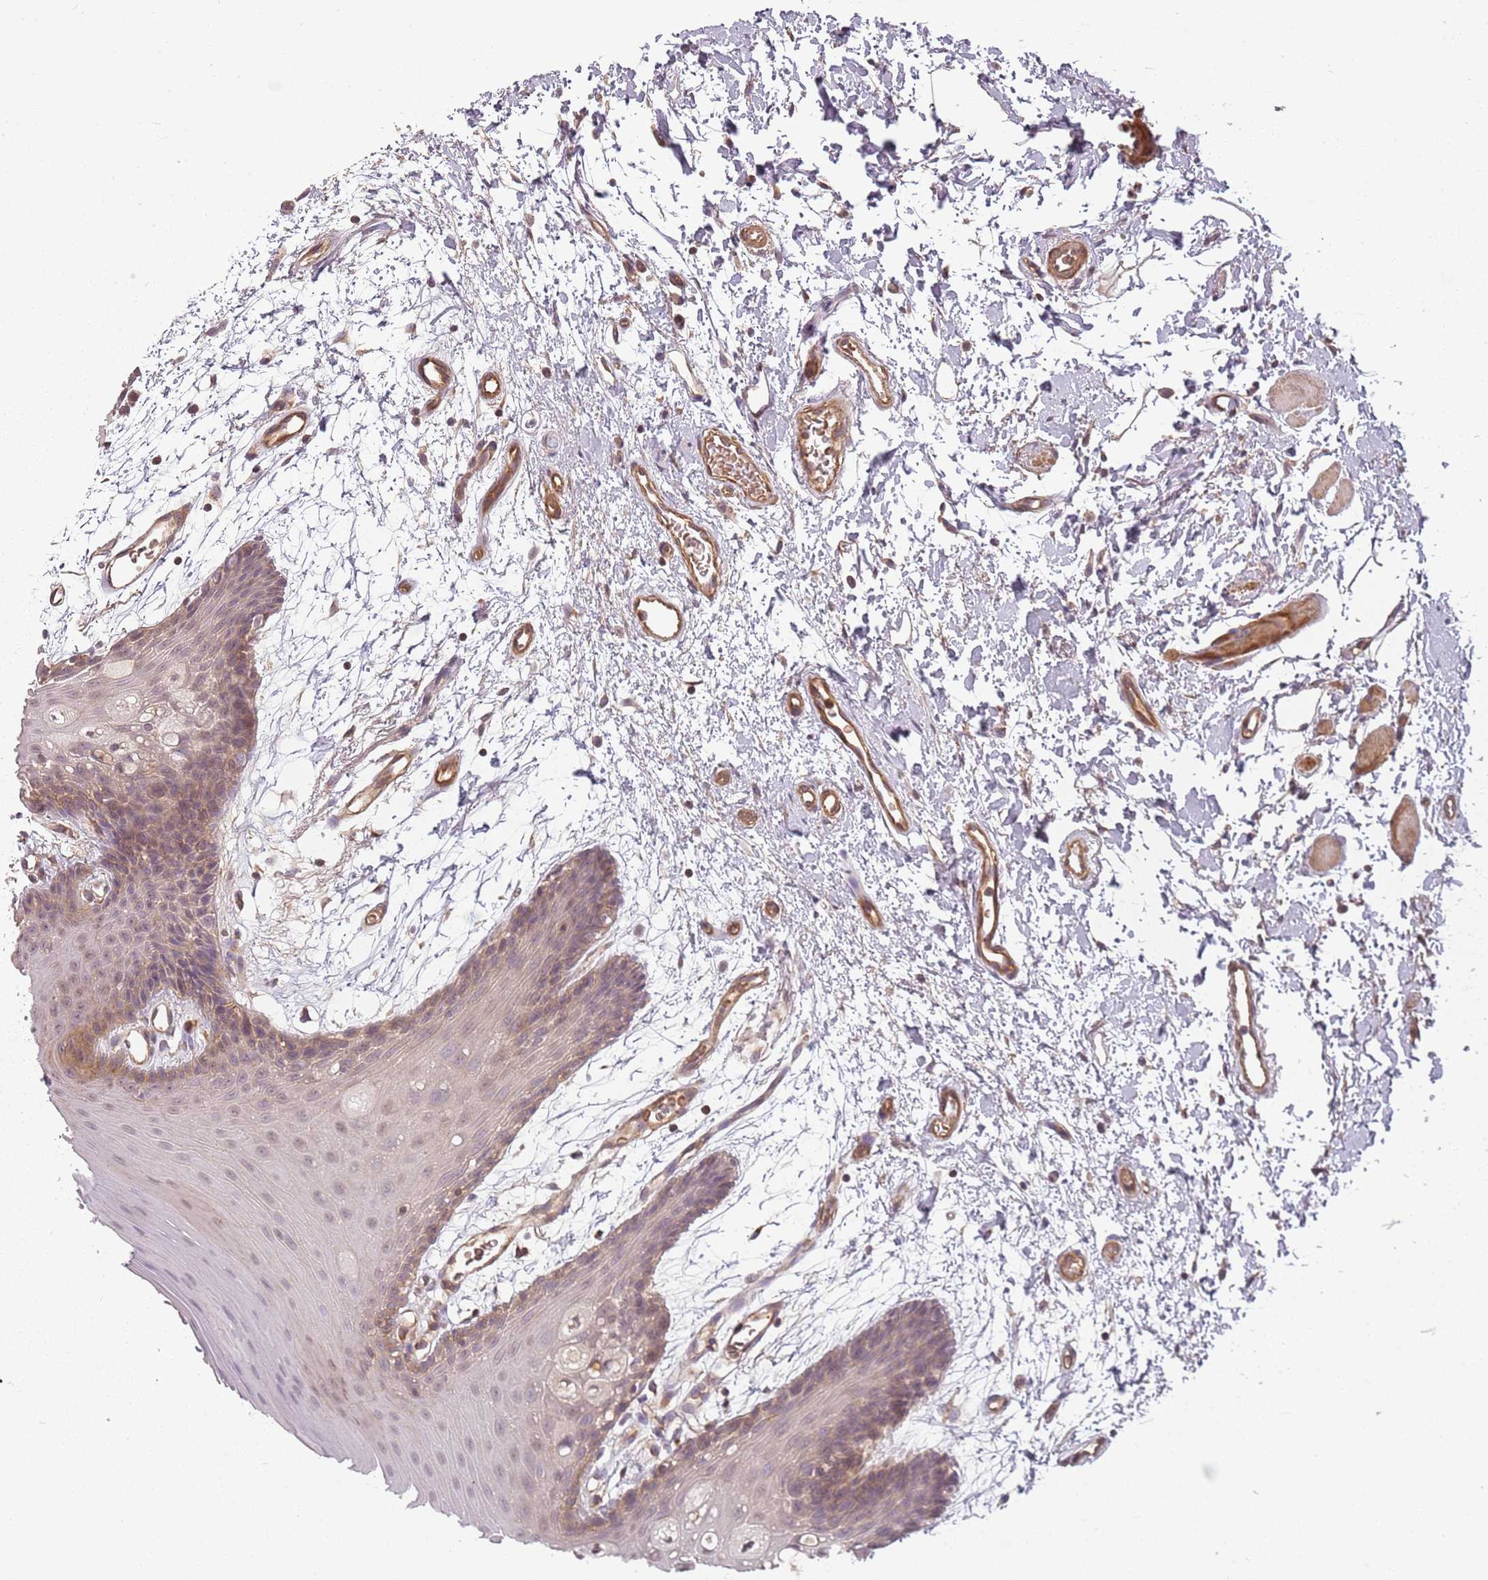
{"staining": {"intensity": "weak", "quantity": "25%-75%", "location": "cytoplasmic/membranous,nuclear"}, "tissue": "oral mucosa", "cell_type": "Squamous epithelial cells", "image_type": "normal", "snomed": [{"axis": "morphology", "description": "Normal tissue, NOS"}, {"axis": "topography", "description": "Skeletal muscle"}, {"axis": "topography", "description": "Oral tissue"}, {"axis": "topography", "description": "Salivary gland"}, {"axis": "topography", "description": "Peripheral nerve tissue"}], "caption": "High-magnification brightfield microscopy of unremarkable oral mucosa stained with DAB (3,3'-diaminobenzidine) (brown) and counterstained with hematoxylin (blue). squamous epithelial cells exhibit weak cytoplasmic/membranous,nuclear expression is seen in approximately25%-75% of cells.", "gene": "PPP1R14C", "patient": {"sex": "male", "age": 54}}